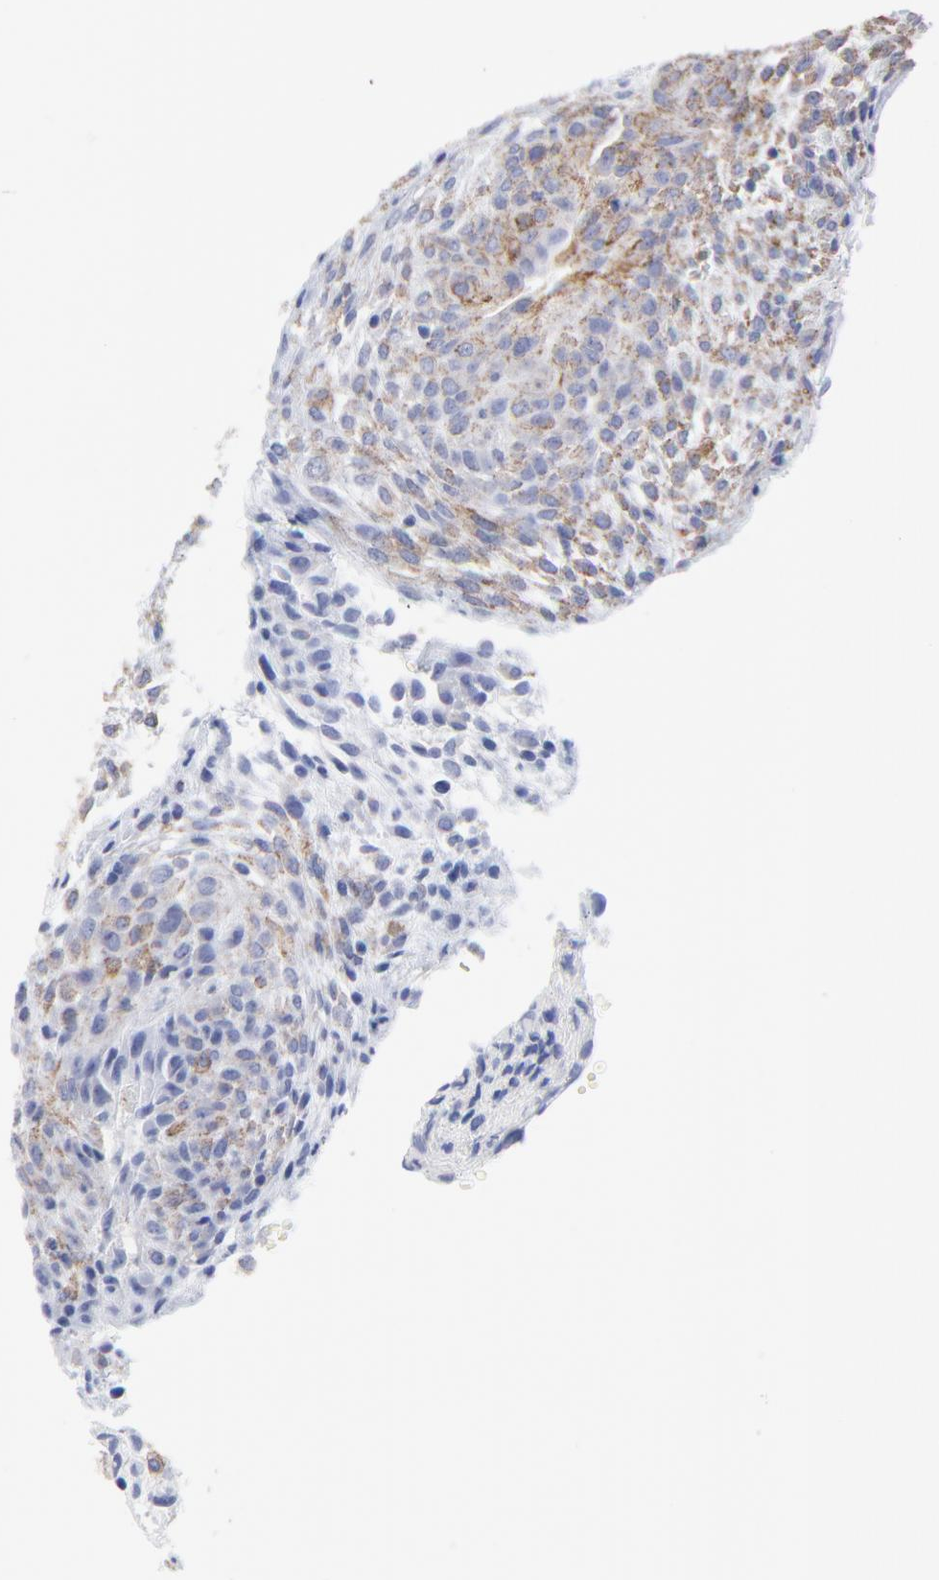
{"staining": {"intensity": "weak", "quantity": "25%-75%", "location": "cytoplasmic/membranous"}, "tissue": "glioma", "cell_type": "Tumor cells", "image_type": "cancer", "snomed": [{"axis": "morphology", "description": "Glioma, malignant, High grade"}, {"axis": "topography", "description": "Cerebral cortex"}], "caption": "High-magnification brightfield microscopy of glioma stained with DAB (brown) and counterstained with hematoxylin (blue). tumor cells exhibit weak cytoplasmic/membranous staining is identified in approximately25%-75% of cells. Using DAB (3,3'-diaminobenzidine) (brown) and hematoxylin (blue) stains, captured at high magnification using brightfield microscopy.", "gene": "CNTN3", "patient": {"sex": "female", "age": 55}}